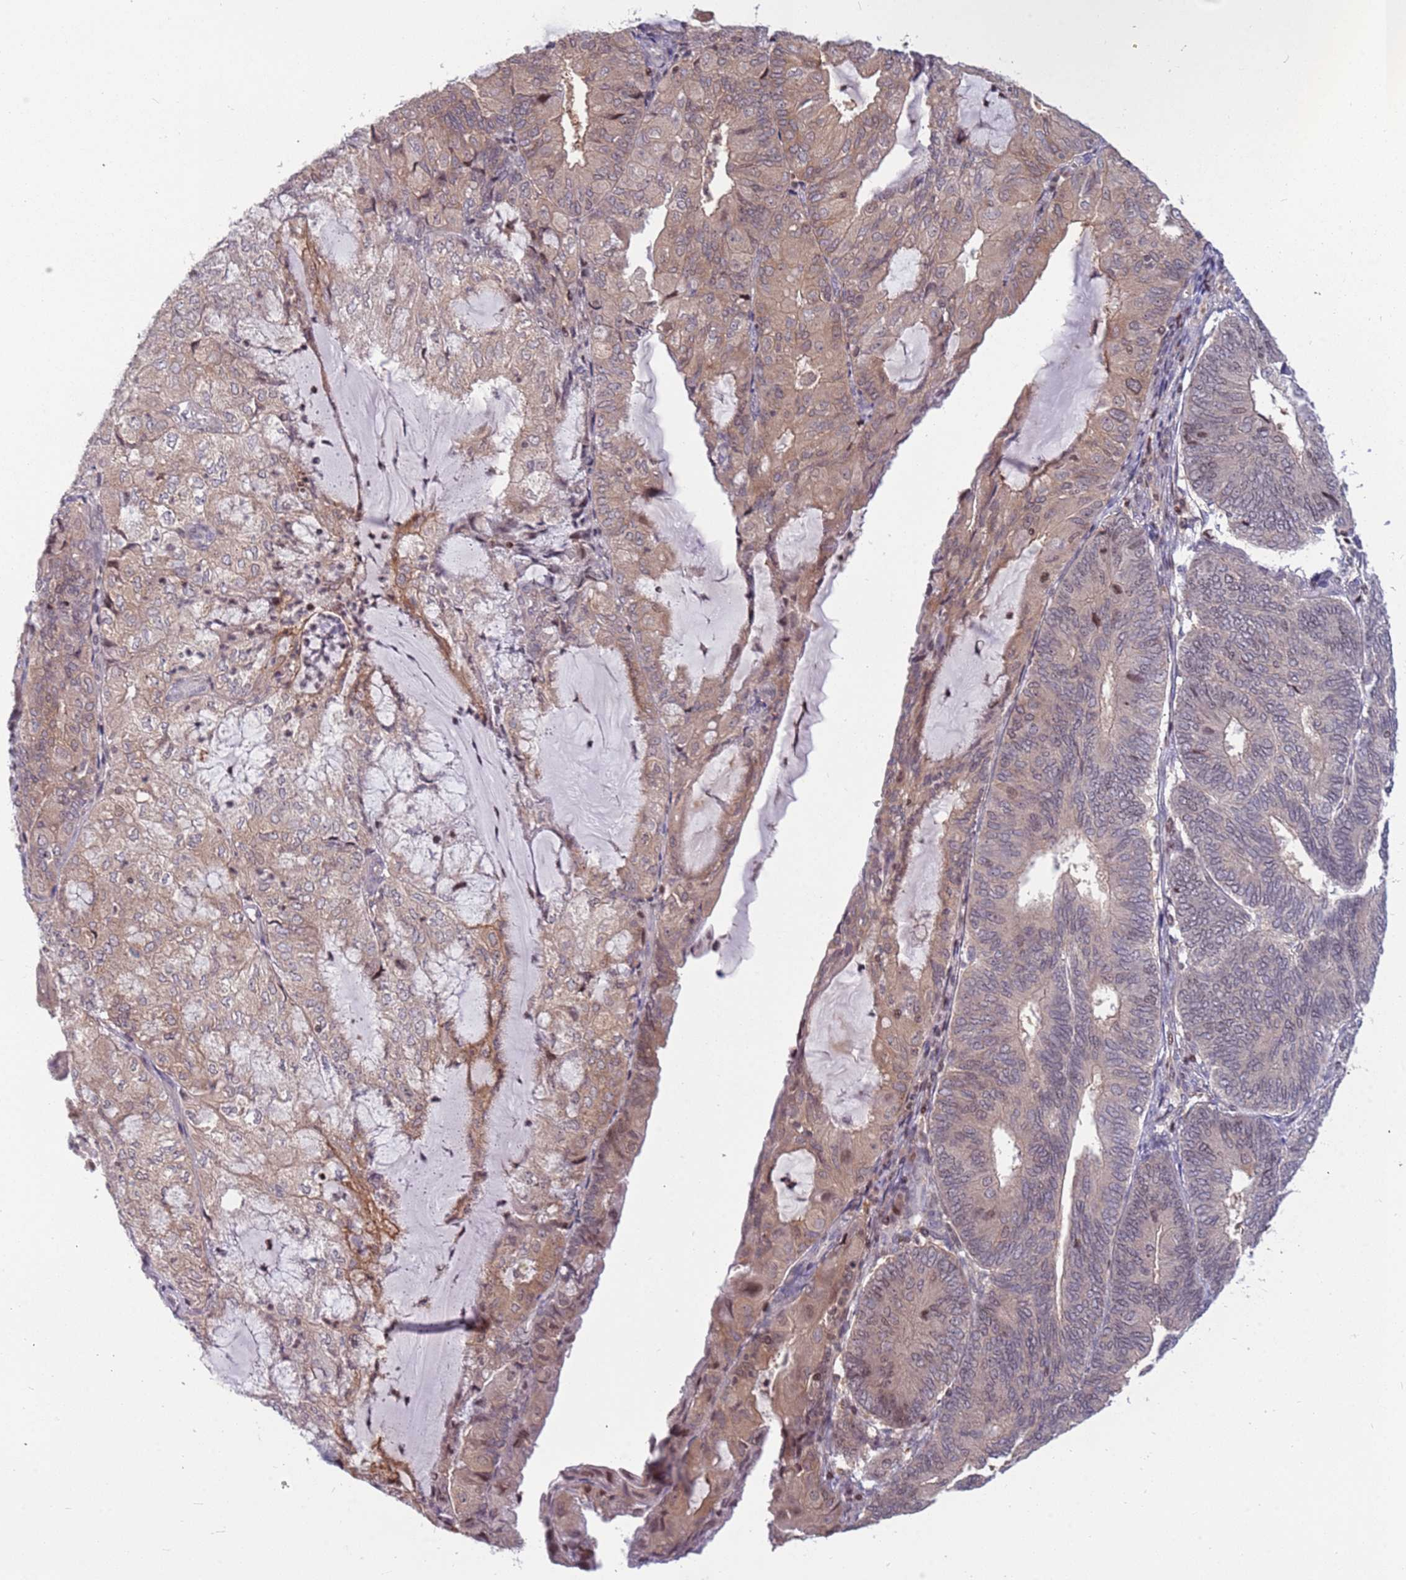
{"staining": {"intensity": "weak", "quantity": ">75%", "location": "cytoplasmic/membranous,nuclear"}, "tissue": "endometrial cancer", "cell_type": "Tumor cells", "image_type": "cancer", "snomed": [{"axis": "morphology", "description": "Adenocarcinoma, NOS"}, {"axis": "topography", "description": "Endometrium"}], "caption": "A micrograph of human endometrial cancer stained for a protein displays weak cytoplasmic/membranous and nuclear brown staining in tumor cells.", "gene": "ARHGEF5", "patient": {"sex": "female", "age": 81}}